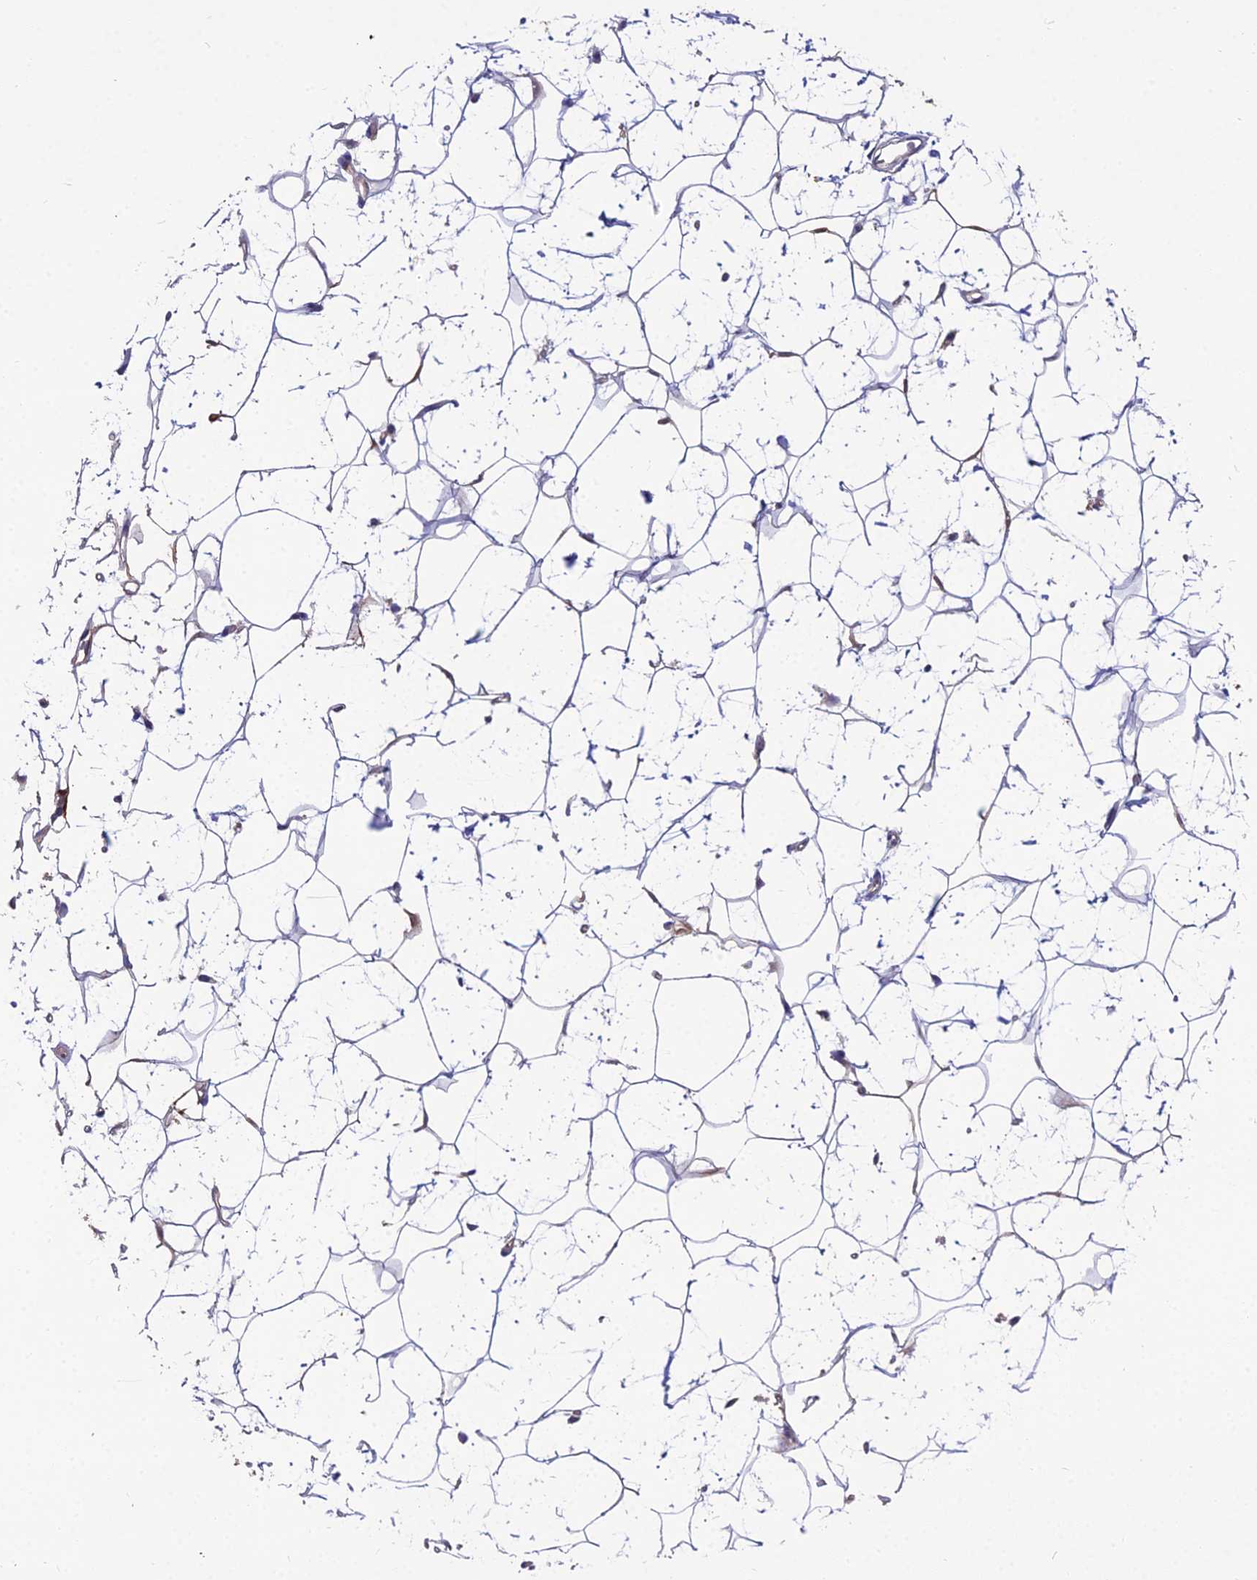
{"staining": {"intensity": "negative", "quantity": "none", "location": "none"}, "tissue": "adipose tissue", "cell_type": "Adipocytes", "image_type": "normal", "snomed": [{"axis": "morphology", "description": "Normal tissue, NOS"}, {"axis": "topography", "description": "Breast"}], "caption": "High power microscopy micrograph of an immunohistochemistry (IHC) photomicrograph of benign adipose tissue, revealing no significant positivity in adipocytes.", "gene": "MVD", "patient": {"sex": "female", "age": 26}}